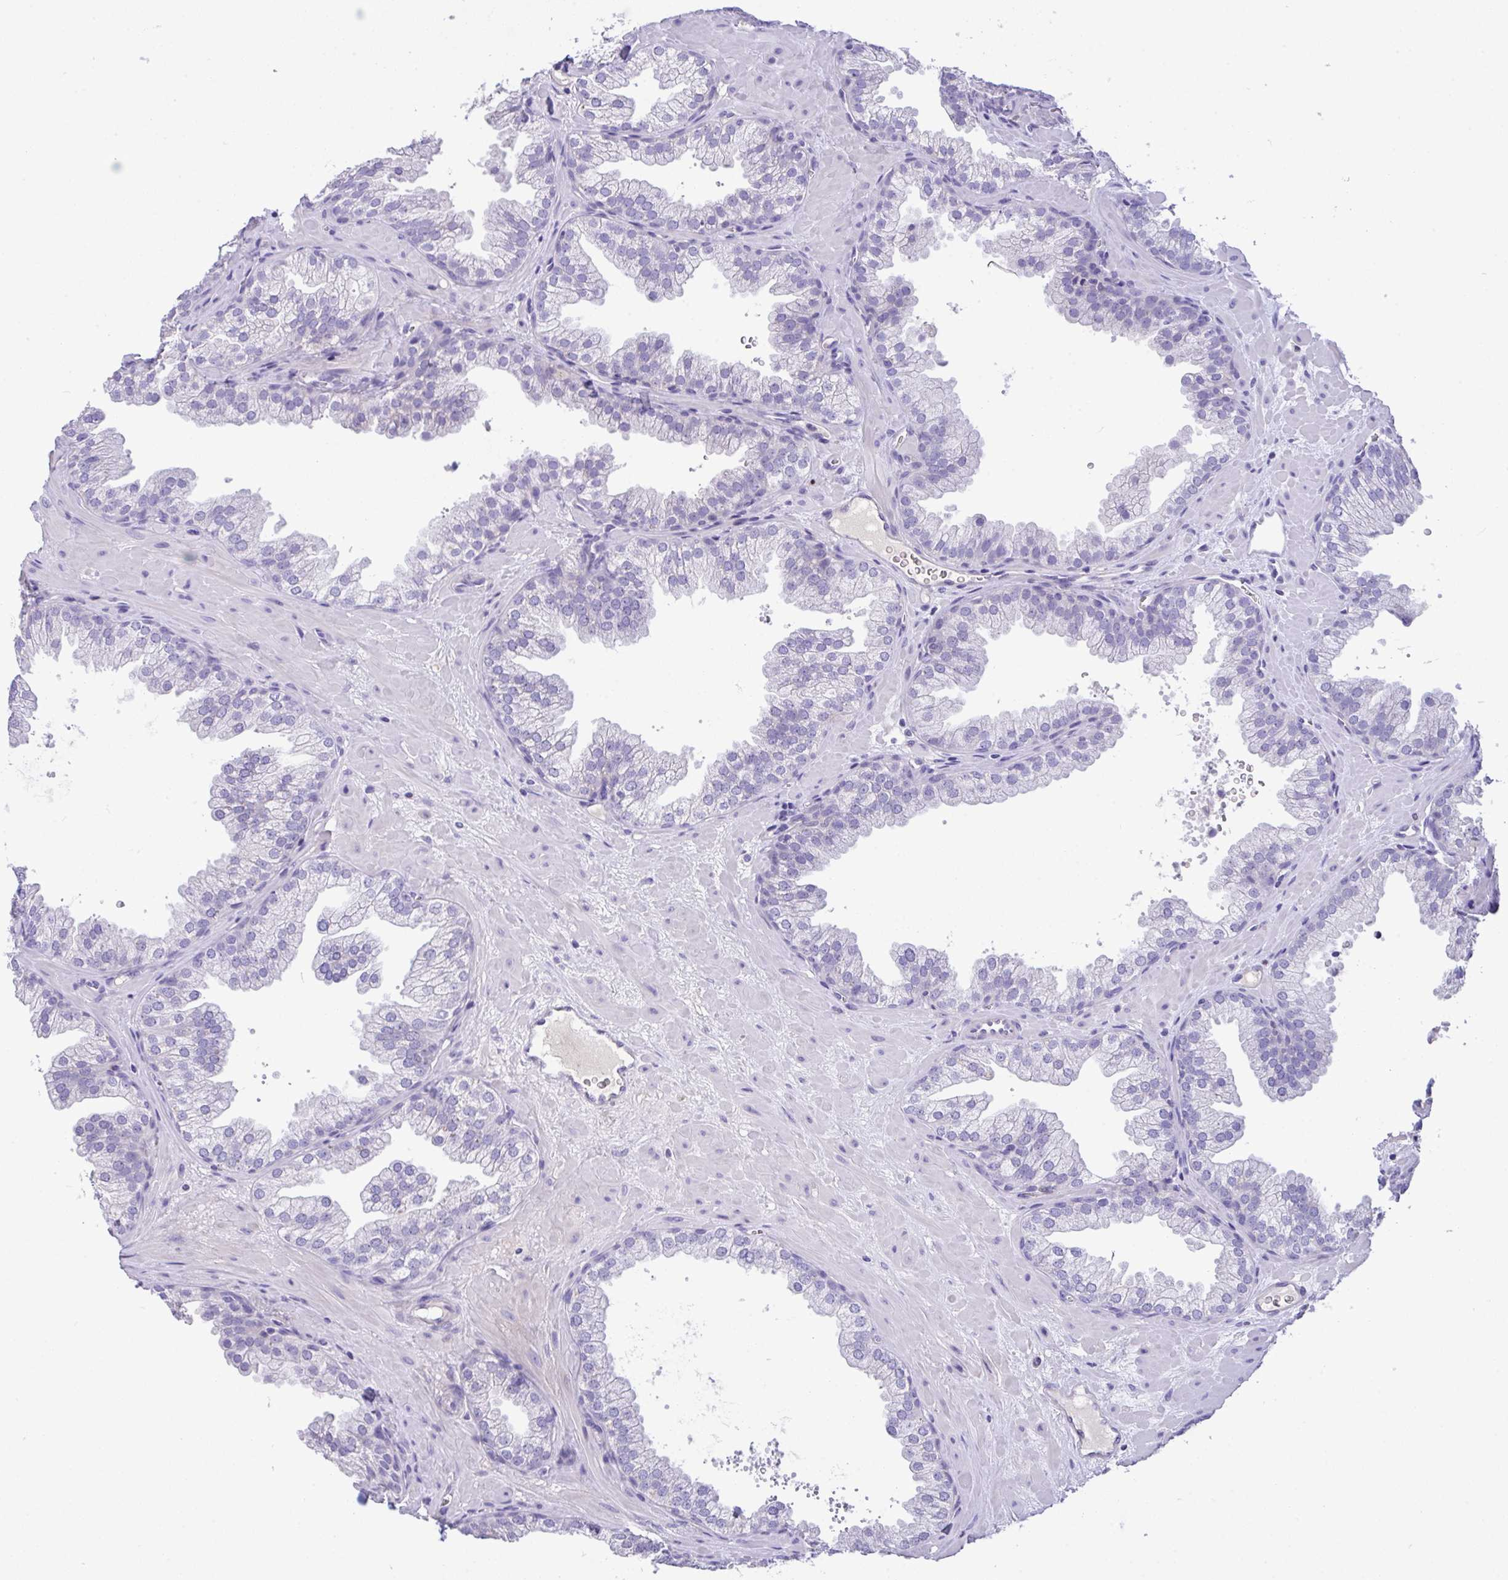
{"staining": {"intensity": "negative", "quantity": "none", "location": "none"}, "tissue": "prostate", "cell_type": "Glandular cells", "image_type": "normal", "snomed": [{"axis": "morphology", "description": "Normal tissue, NOS"}, {"axis": "topography", "description": "Prostate"}], "caption": "This is an immunohistochemistry (IHC) image of benign human prostate. There is no expression in glandular cells.", "gene": "CA10", "patient": {"sex": "male", "age": 37}}